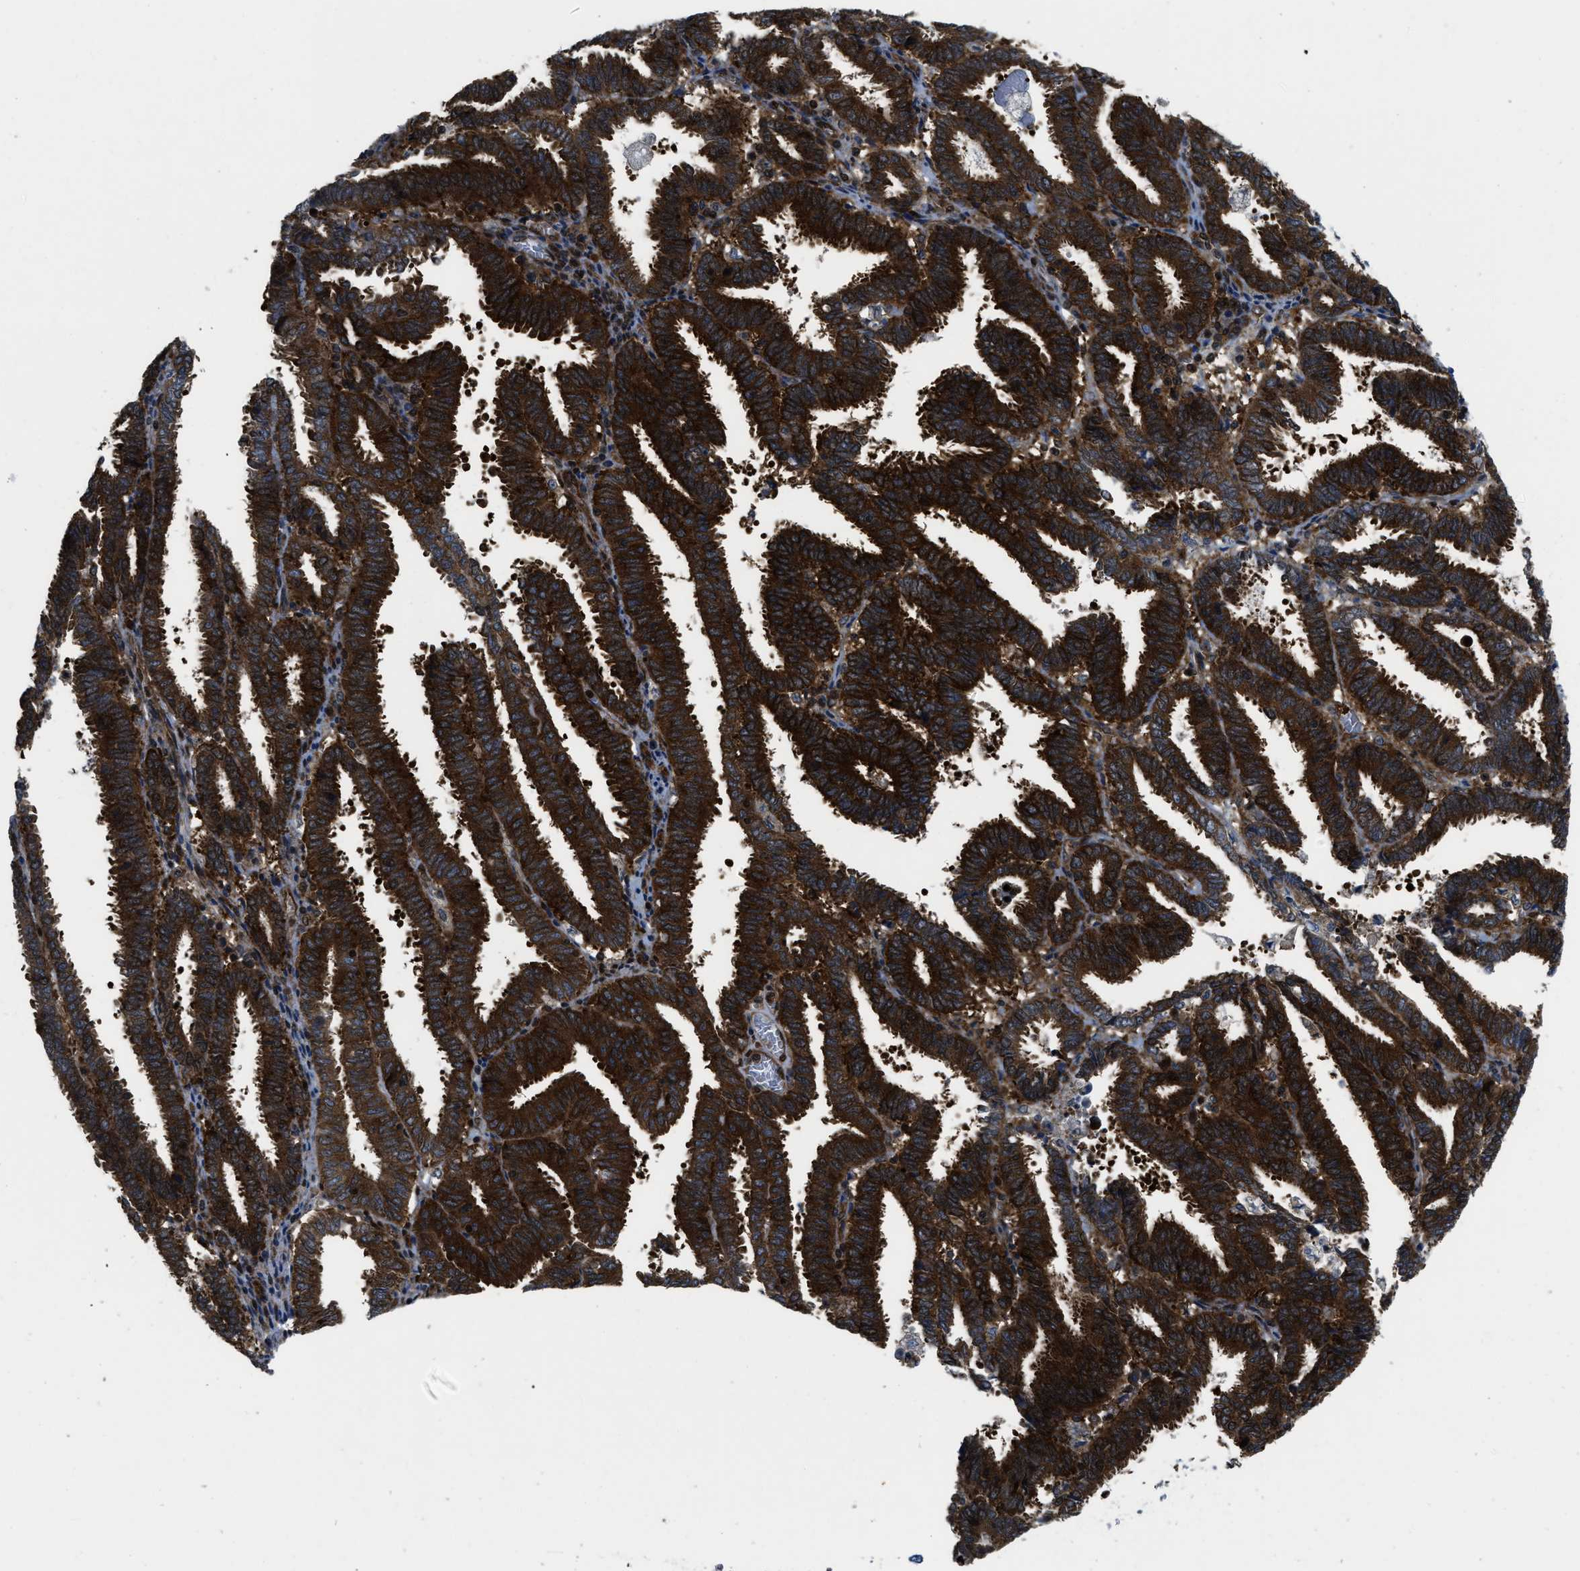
{"staining": {"intensity": "strong", "quantity": ">75%", "location": "cytoplasmic/membranous"}, "tissue": "endometrial cancer", "cell_type": "Tumor cells", "image_type": "cancer", "snomed": [{"axis": "morphology", "description": "Adenocarcinoma, NOS"}, {"axis": "topography", "description": "Uterus"}], "caption": "This histopathology image exhibits immunohistochemistry staining of human endometrial adenocarcinoma, with high strong cytoplasmic/membranous staining in about >75% of tumor cells.", "gene": "PPP2CB", "patient": {"sex": "female", "age": 83}}